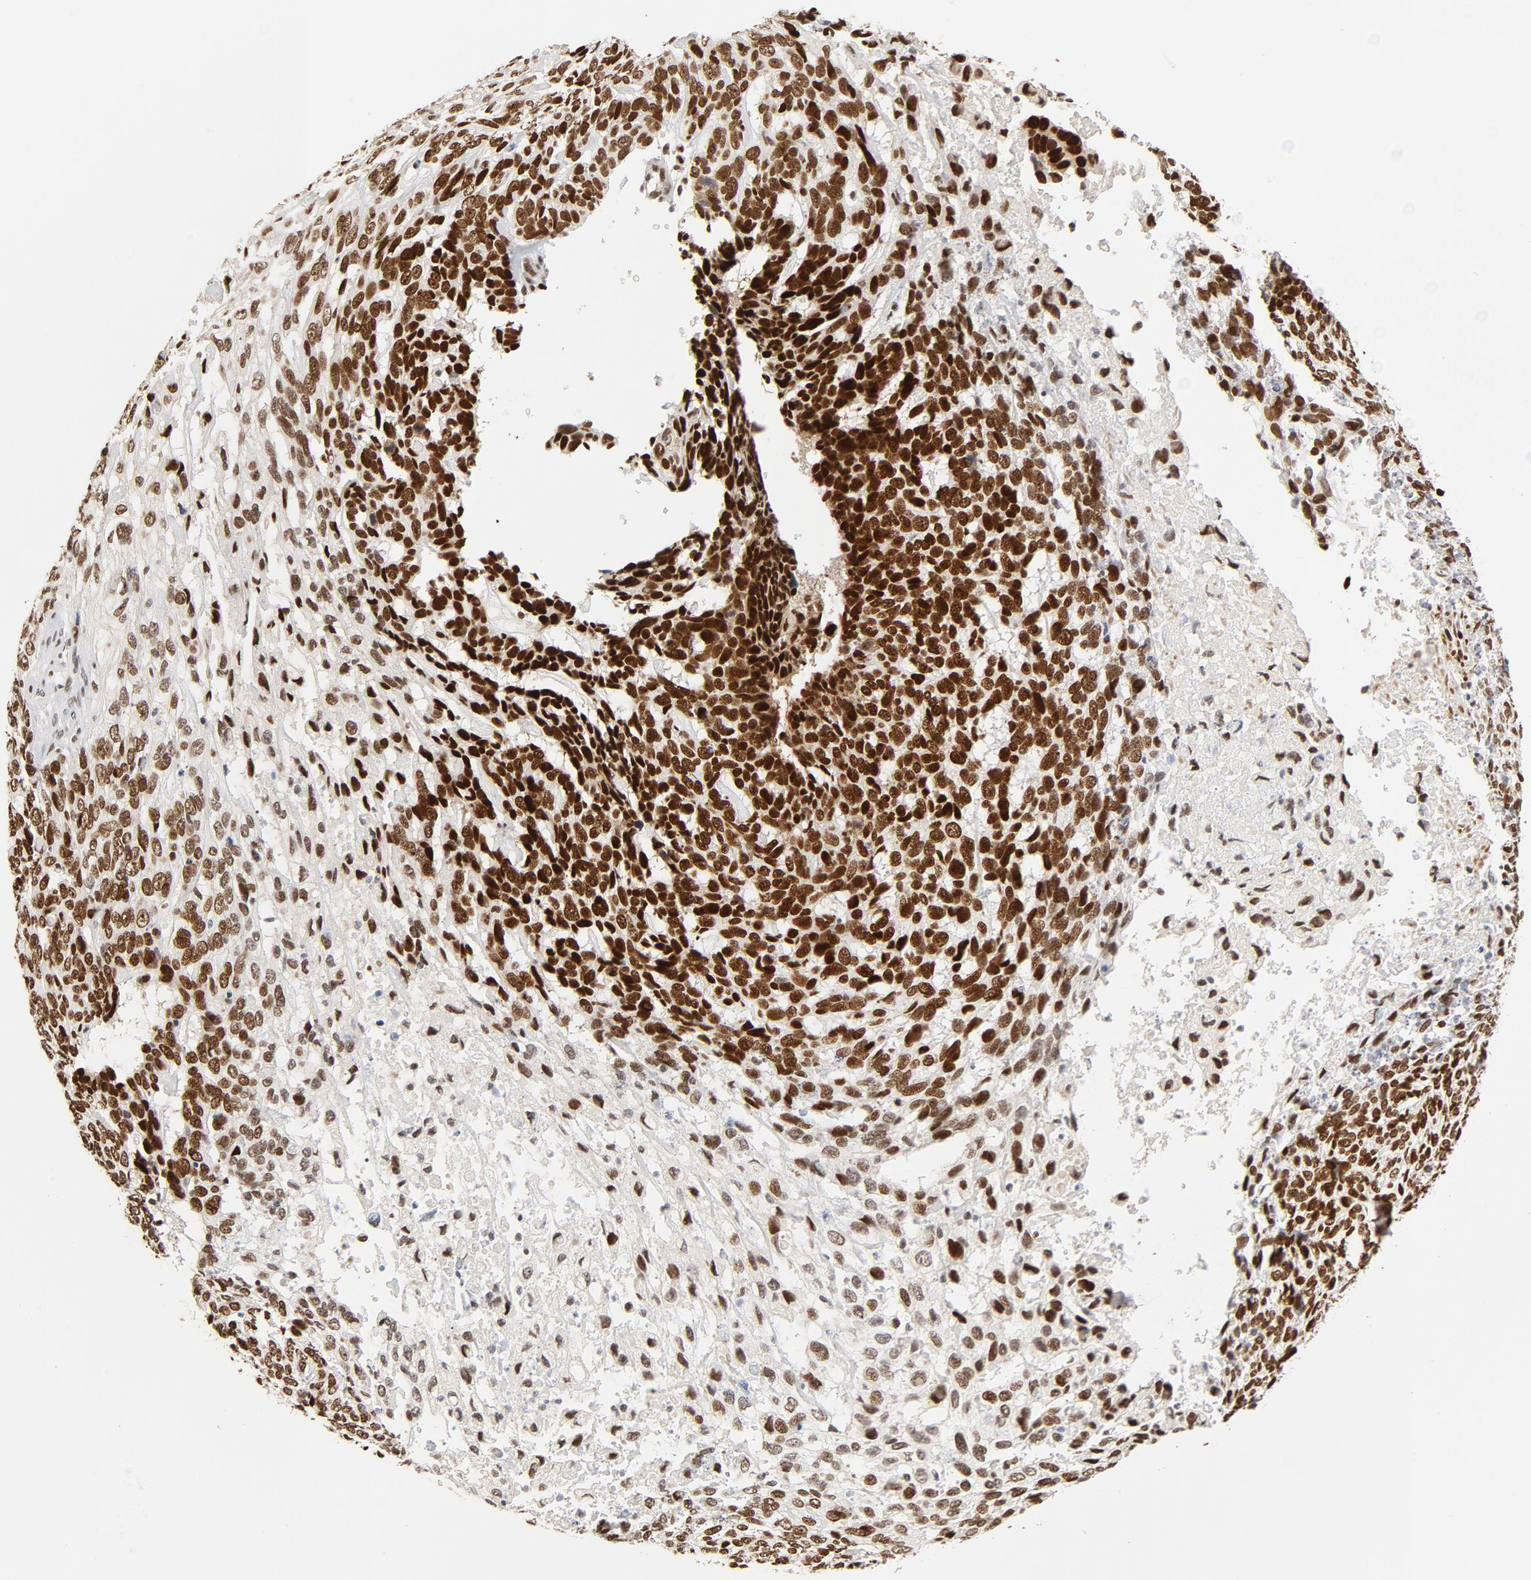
{"staining": {"intensity": "strong", "quantity": ">75%", "location": "nuclear"}, "tissue": "skin cancer", "cell_type": "Tumor cells", "image_type": "cancer", "snomed": [{"axis": "morphology", "description": "Normal tissue, NOS"}, {"axis": "morphology", "description": "Basal cell carcinoma"}, {"axis": "topography", "description": "Skin"}], "caption": "Skin cancer (basal cell carcinoma) was stained to show a protein in brown. There is high levels of strong nuclear expression in approximately >75% of tumor cells. (IHC, brightfield microscopy, high magnification).", "gene": "GTF2I", "patient": {"sex": "male", "age": 87}}